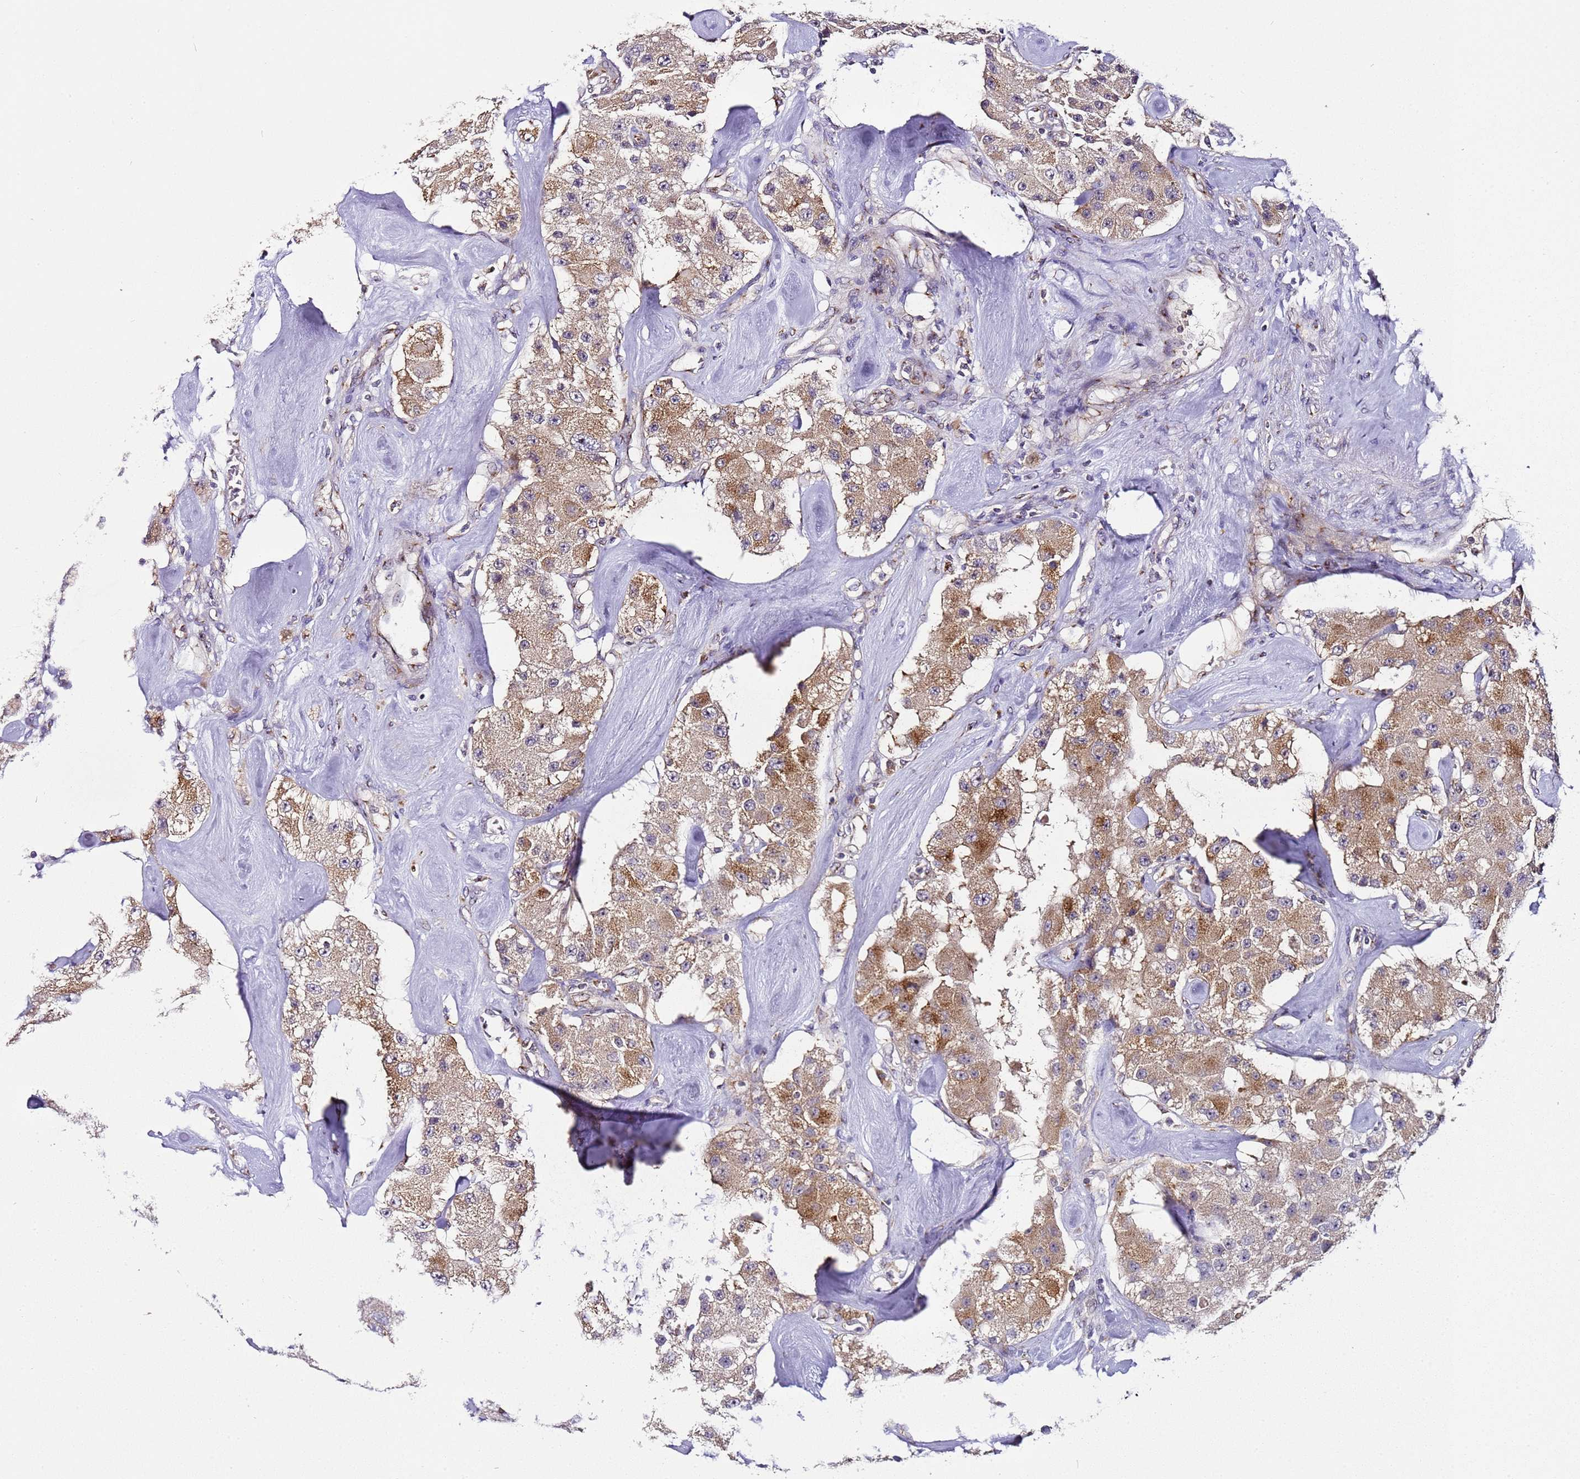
{"staining": {"intensity": "moderate", "quantity": ">75%", "location": "cytoplasmic/membranous"}, "tissue": "carcinoid", "cell_type": "Tumor cells", "image_type": "cancer", "snomed": [{"axis": "morphology", "description": "Carcinoid, malignant, NOS"}, {"axis": "topography", "description": "Pancreas"}], "caption": "Immunohistochemistry image of human carcinoid stained for a protein (brown), which displays medium levels of moderate cytoplasmic/membranous expression in approximately >75% of tumor cells.", "gene": "MRPL49", "patient": {"sex": "male", "age": 41}}